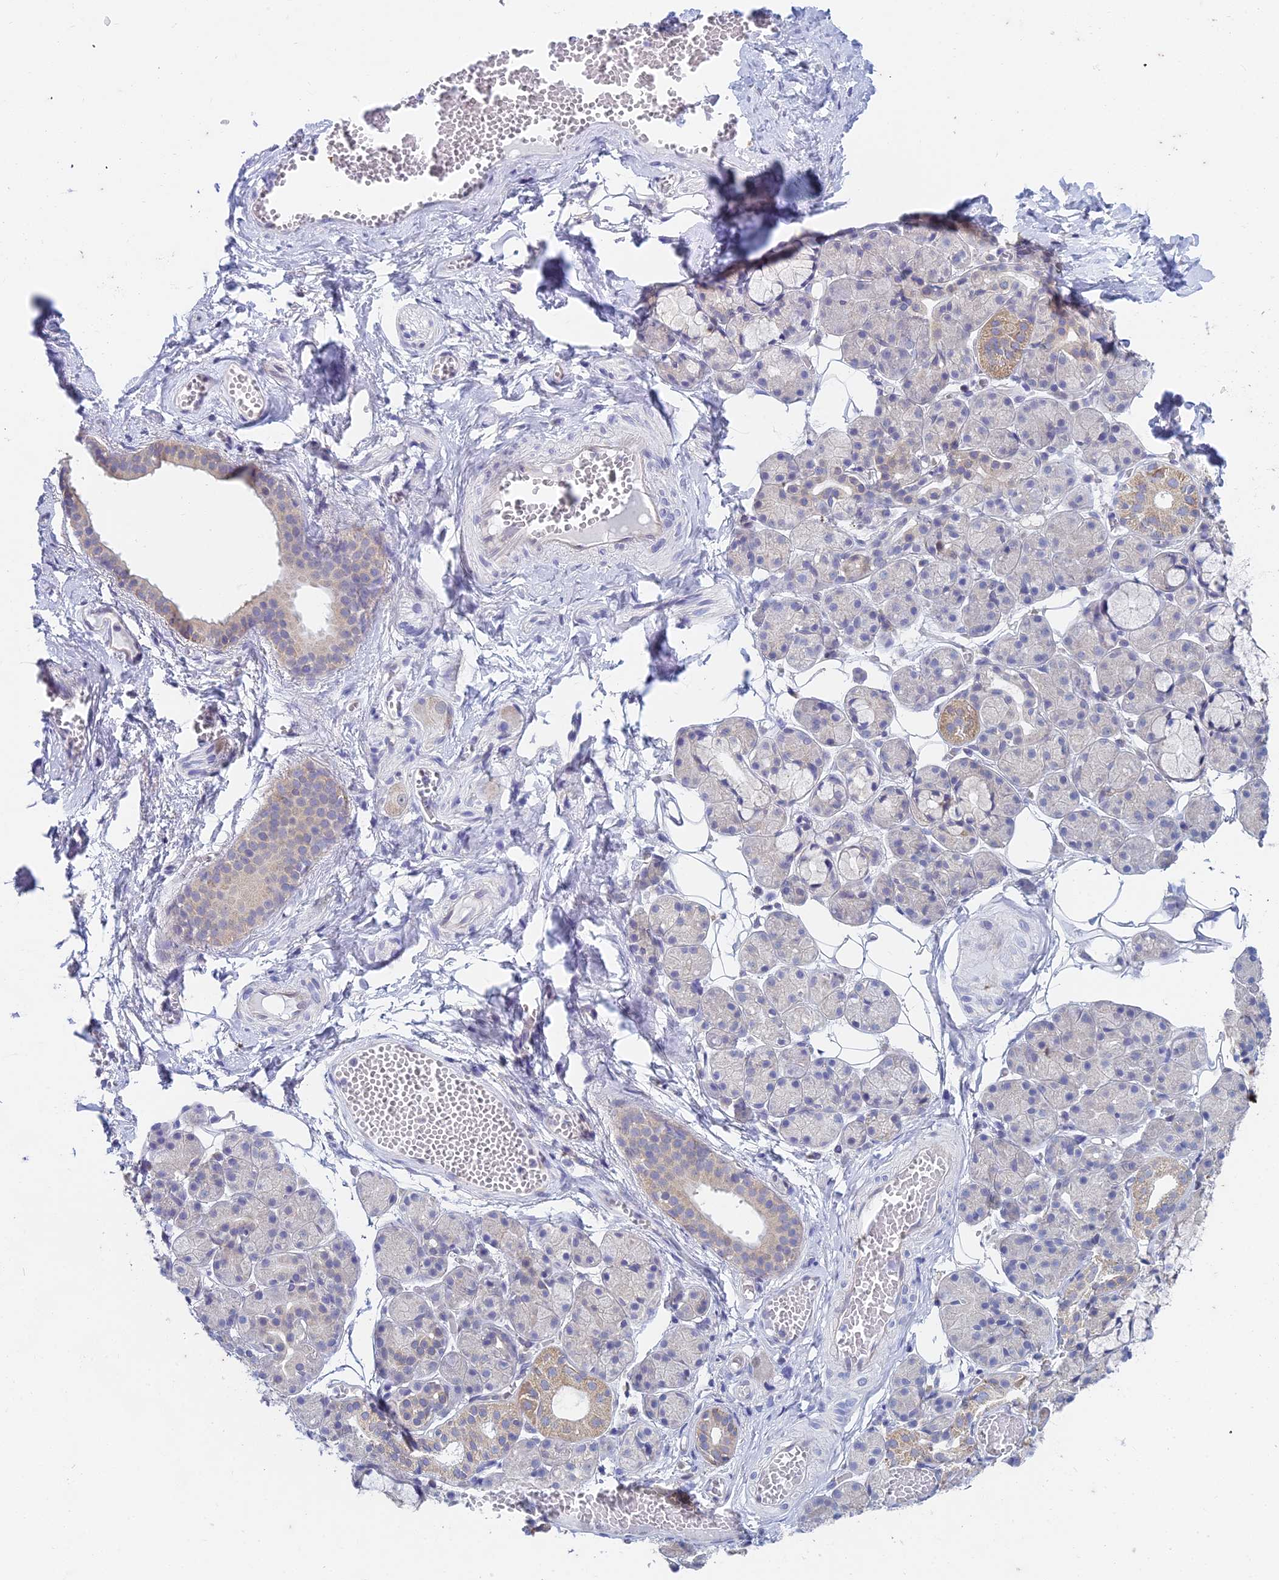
{"staining": {"intensity": "moderate", "quantity": "<25%", "location": "cytoplasmic/membranous"}, "tissue": "salivary gland", "cell_type": "Glandular cells", "image_type": "normal", "snomed": [{"axis": "morphology", "description": "Normal tissue, NOS"}, {"axis": "topography", "description": "Salivary gland"}], "caption": "DAB immunohistochemical staining of normal salivary gland exhibits moderate cytoplasmic/membranous protein staining in approximately <25% of glandular cells.", "gene": "EEF2KMT", "patient": {"sex": "male", "age": 63}}